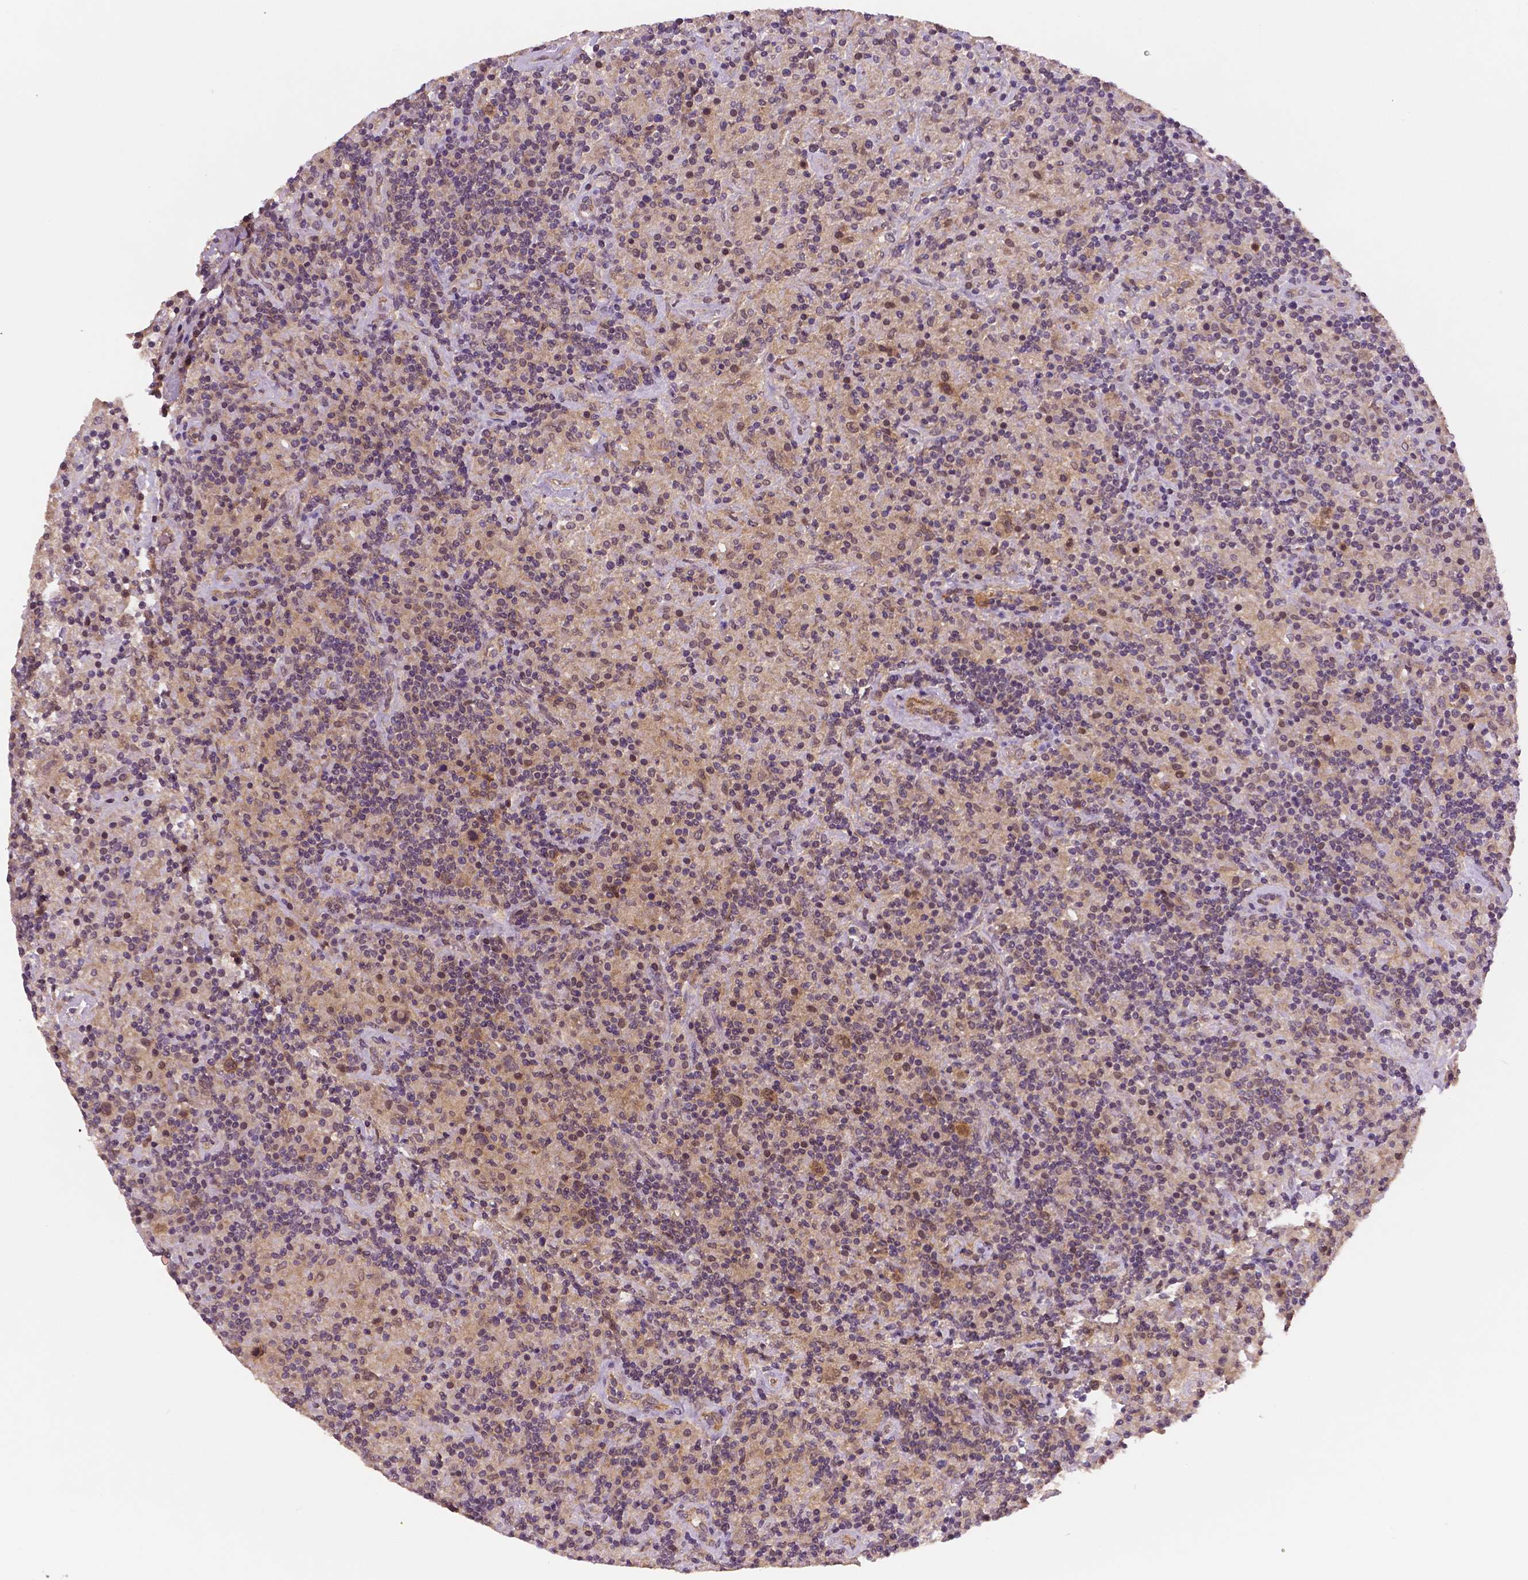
{"staining": {"intensity": "negative", "quantity": "none", "location": "none"}, "tissue": "lymphoma", "cell_type": "Tumor cells", "image_type": "cancer", "snomed": [{"axis": "morphology", "description": "Hodgkin's disease, NOS"}, {"axis": "topography", "description": "Lymph node"}], "caption": "Hodgkin's disease was stained to show a protein in brown. There is no significant expression in tumor cells. Brightfield microscopy of IHC stained with DAB (3,3'-diaminobenzidine) (brown) and hematoxylin (blue), captured at high magnification.", "gene": "STAT3", "patient": {"sex": "male", "age": 70}}